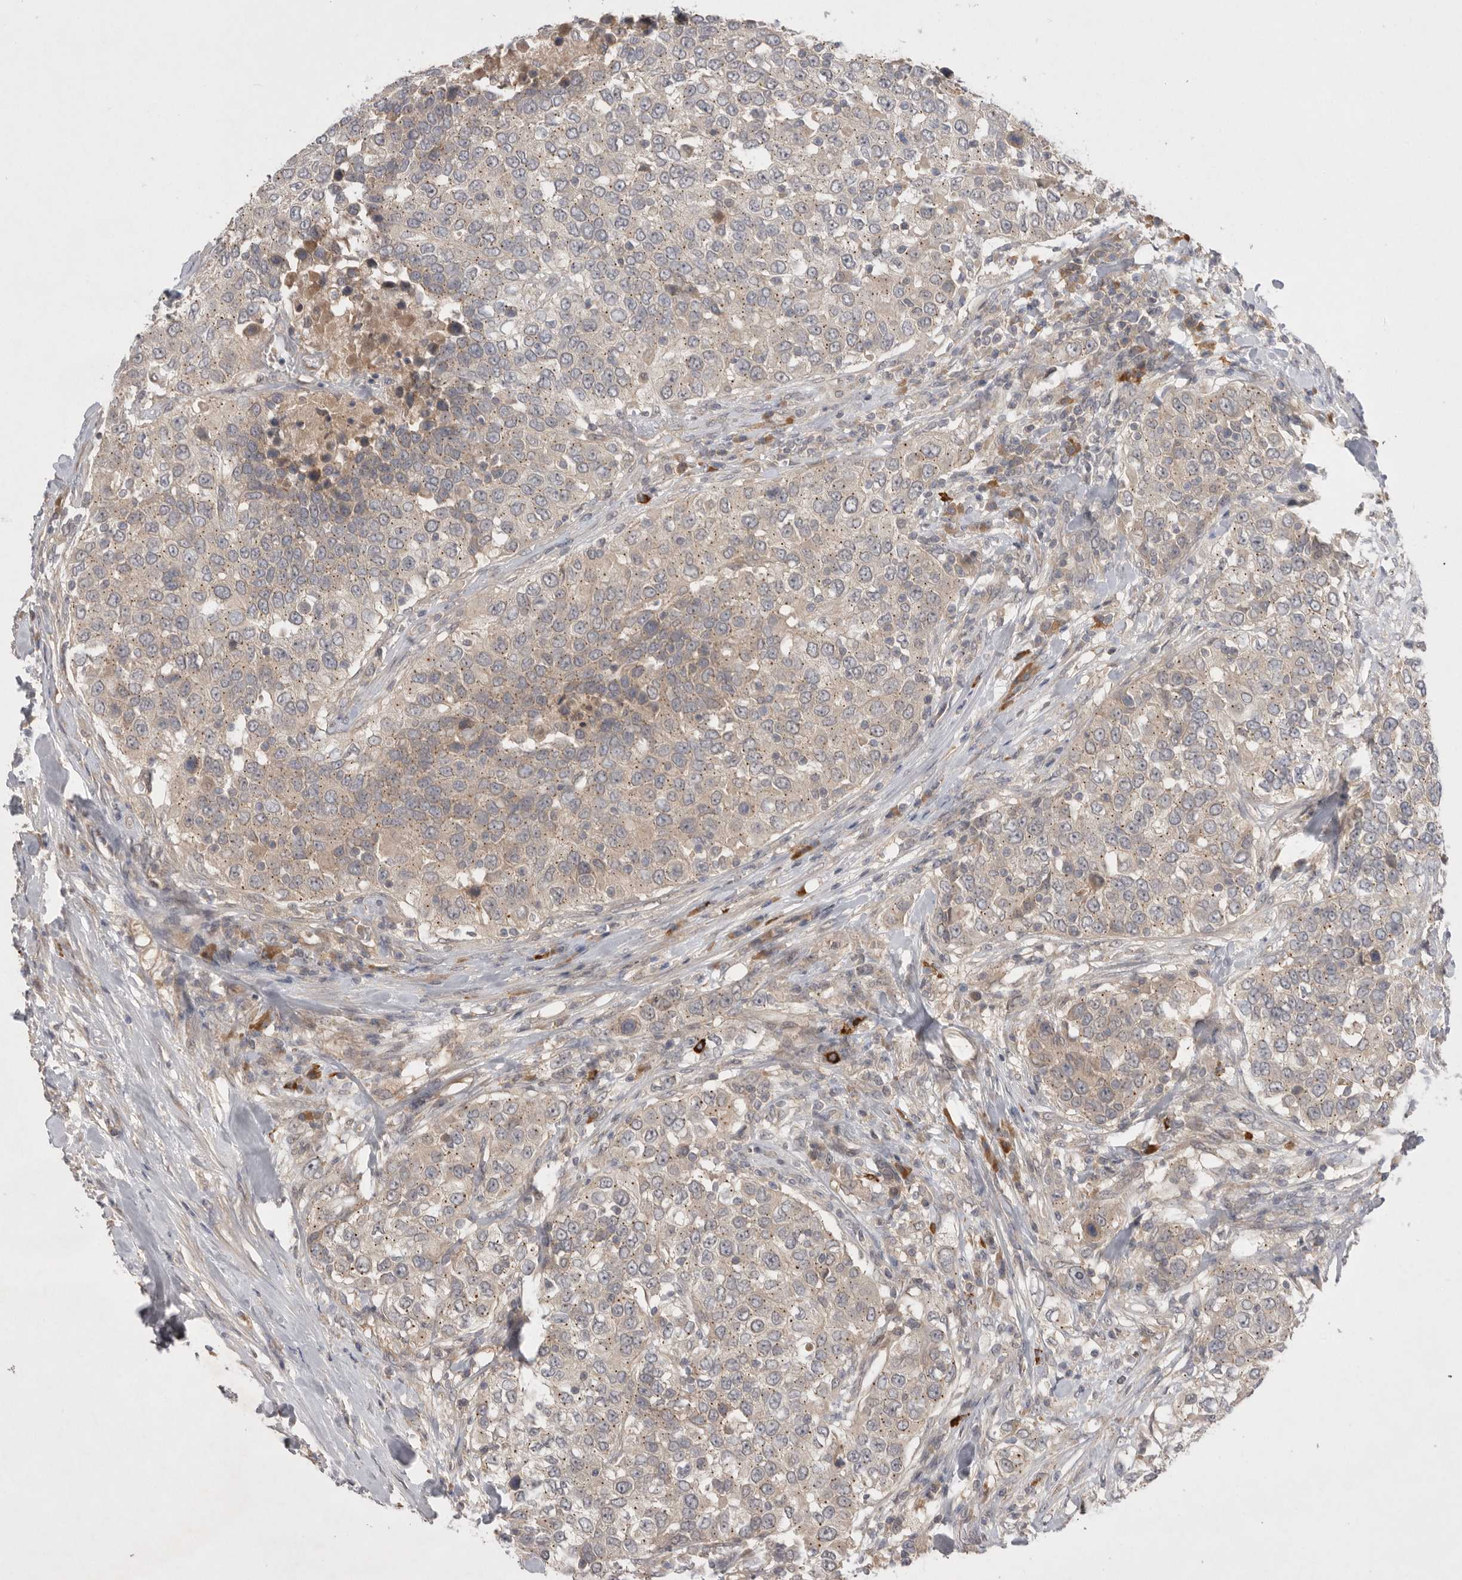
{"staining": {"intensity": "weak", "quantity": ">75%", "location": "cytoplasmic/membranous"}, "tissue": "urothelial cancer", "cell_type": "Tumor cells", "image_type": "cancer", "snomed": [{"axis": "morphology", "description": "Urothelial carcinoma, High grade"}, {"axis": "topography", "description": "Urinary bladder"}], "caption": "Immunohistochemical staining of urothelial cancer shows weak cytoplasmic/membranous protein expression in approximately >75% of tumor cells. (DAB (3,3'-diaminobenzidine) IHC with brightfield microscopy, high magnification).", "gene": "NRCAM", "patient": {"sex": "female", "age": 80}}